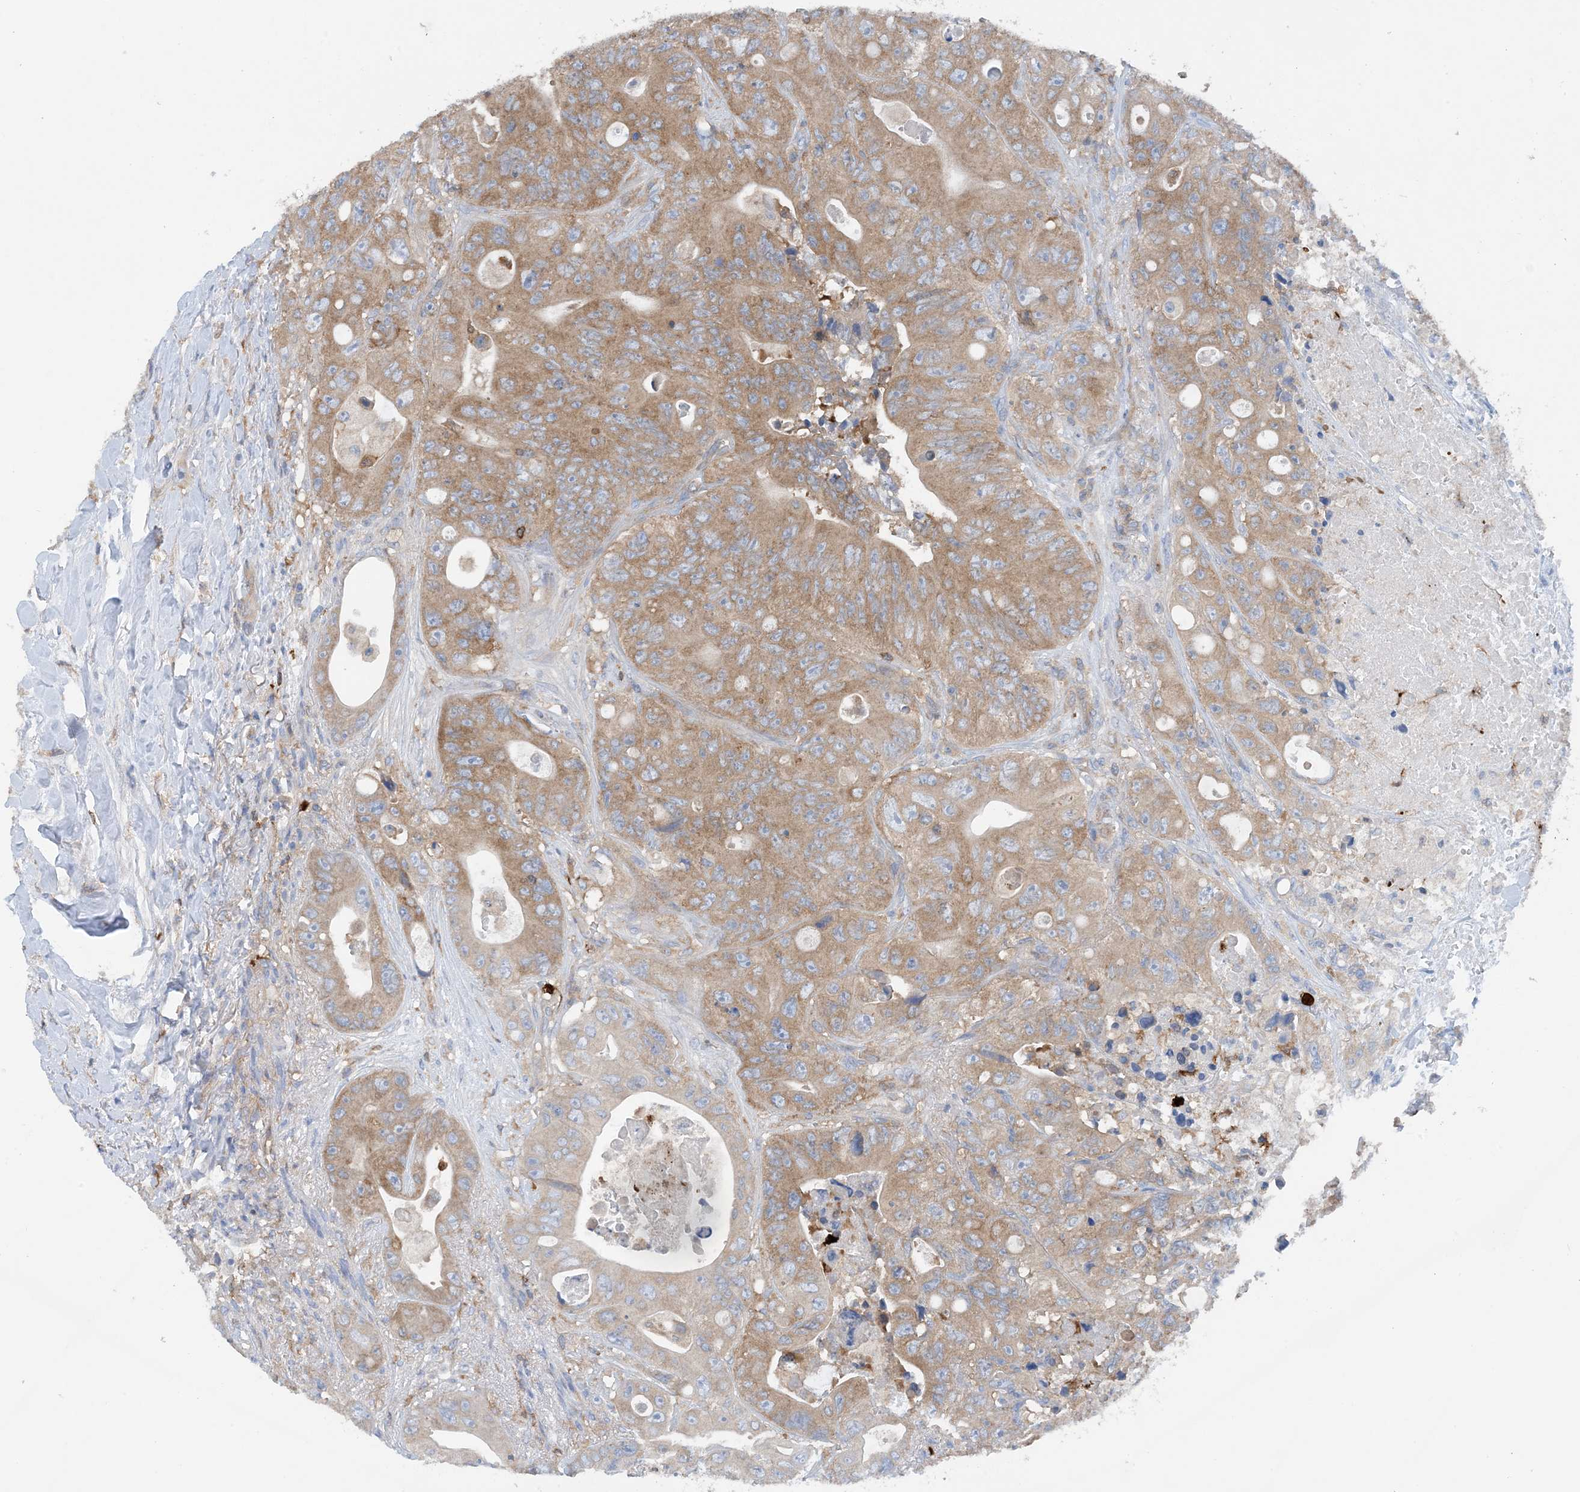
{"staining": {"intensity": "moderate", "quantity": ">75%", "location": "cytoplasmic/membranous"}, "tissue": "colorectal cancer", "cell_type": "Tumor cells", "image_type": "cancer", "snomed": [{"axis": "morphology", "description": "Adenocarcinoma, NOS"}, {"axis": "topography", "description": "Colon"}], "caption": "Adenocarcinoma (colorectal) stained with DAB (3,3'-diaminobenzidine) immunohistochemistry (IHC) shows medium levels of moderate cytoplasmic/membranous expression in about >75% of tumor cells.", "gene": "PHACTR2", "patient": {"sex": "female", "age": 46}}